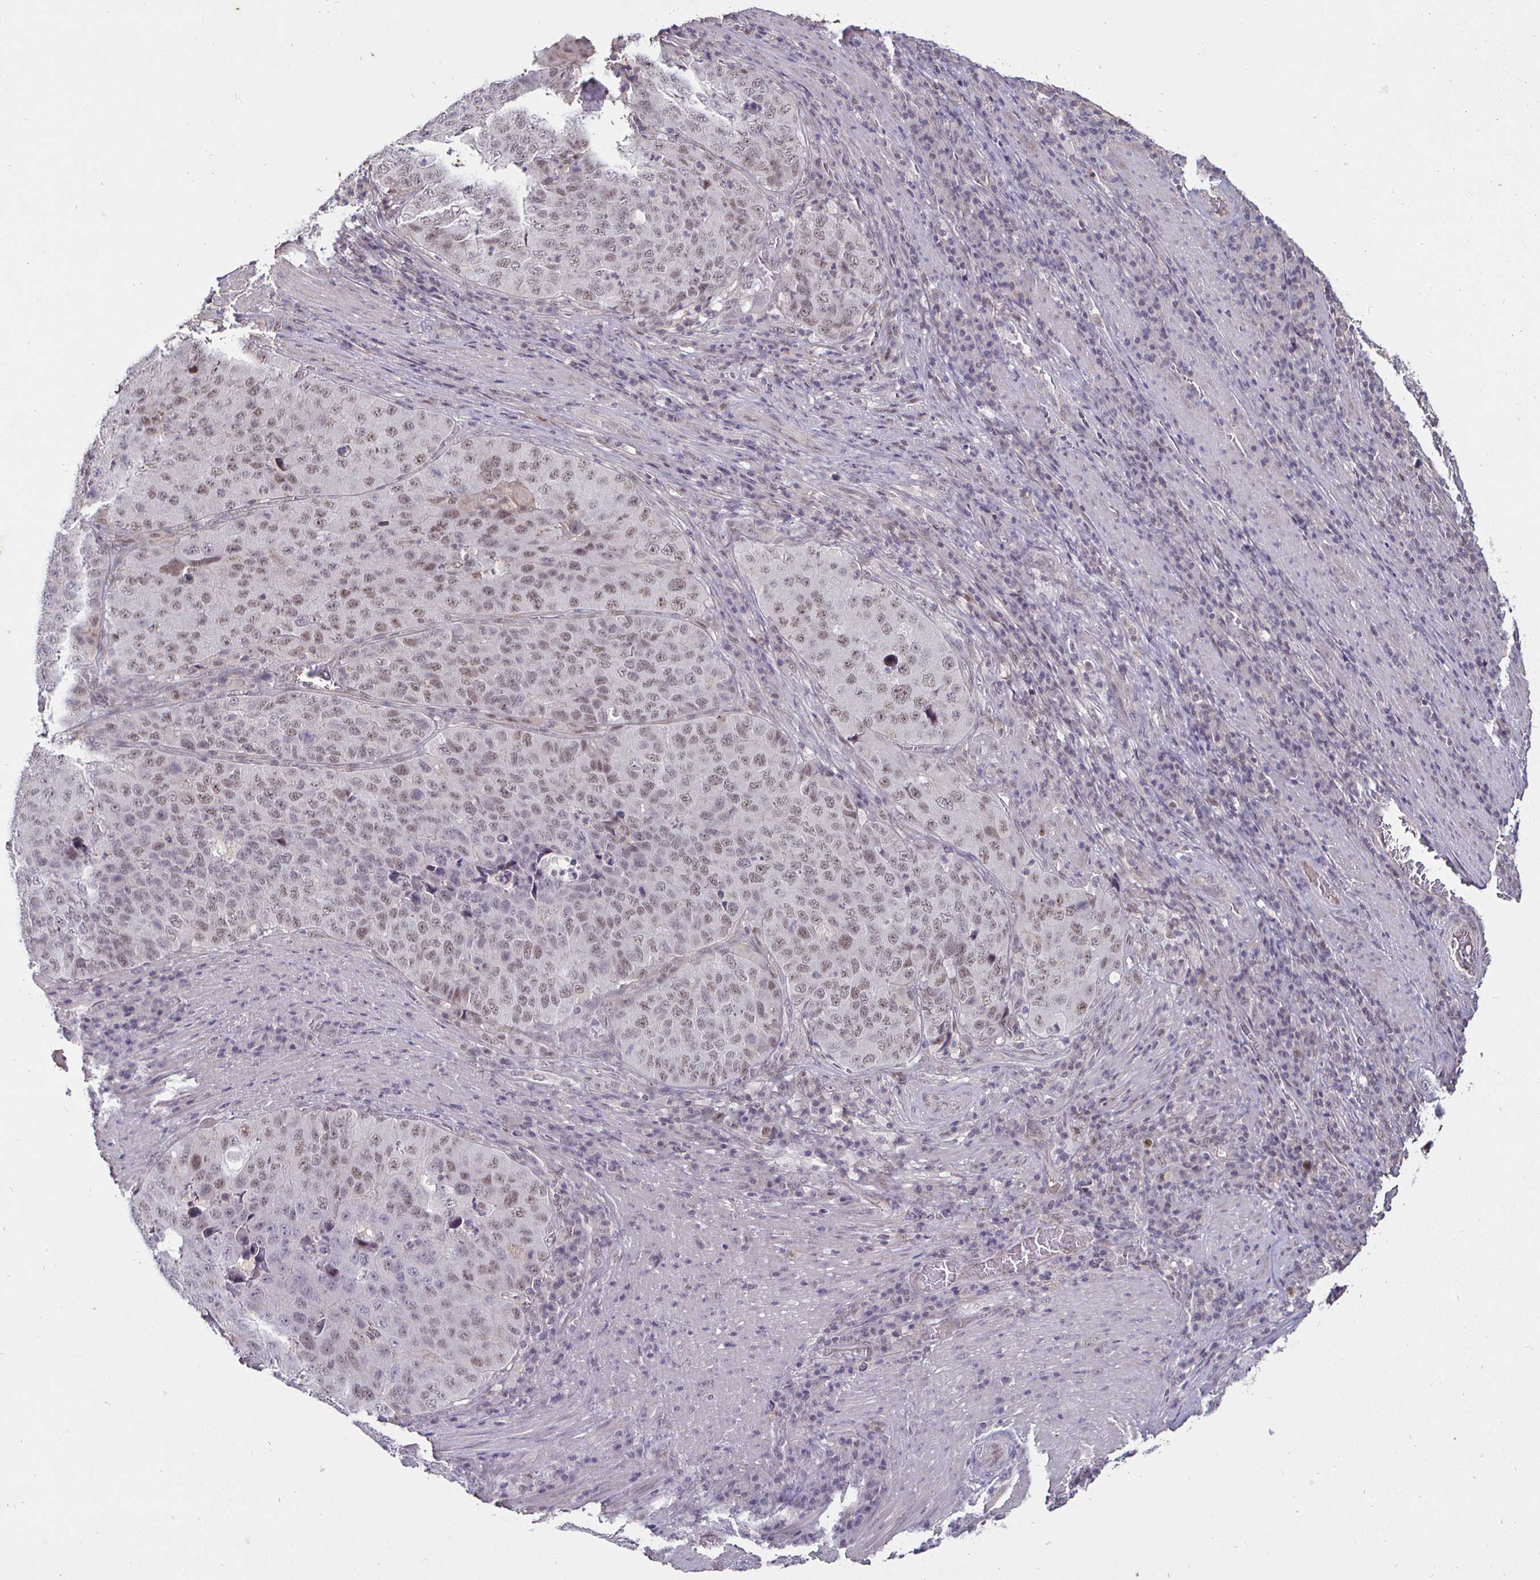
{"staining": {"intensity": "weak", "quantity": "25%-75%", "location": "nuclear"}, "tissue": "stomach cancer", "cell_type": "Tumor cells", "image_type": "cancer", "snomed": [{"axis": "morphology", "description": "Adenocarcinoma, NOS"}, {"axis": "topography", "description": "Stomach"}], "caption": "Protein expression analysis of human stomach cancer (adenocarcinoma) reveals weak nuclear expression in approximately 25%-75% of tumor cells.", "gene": "MLH1", "patient": {"sex": "male", "age": 71}}